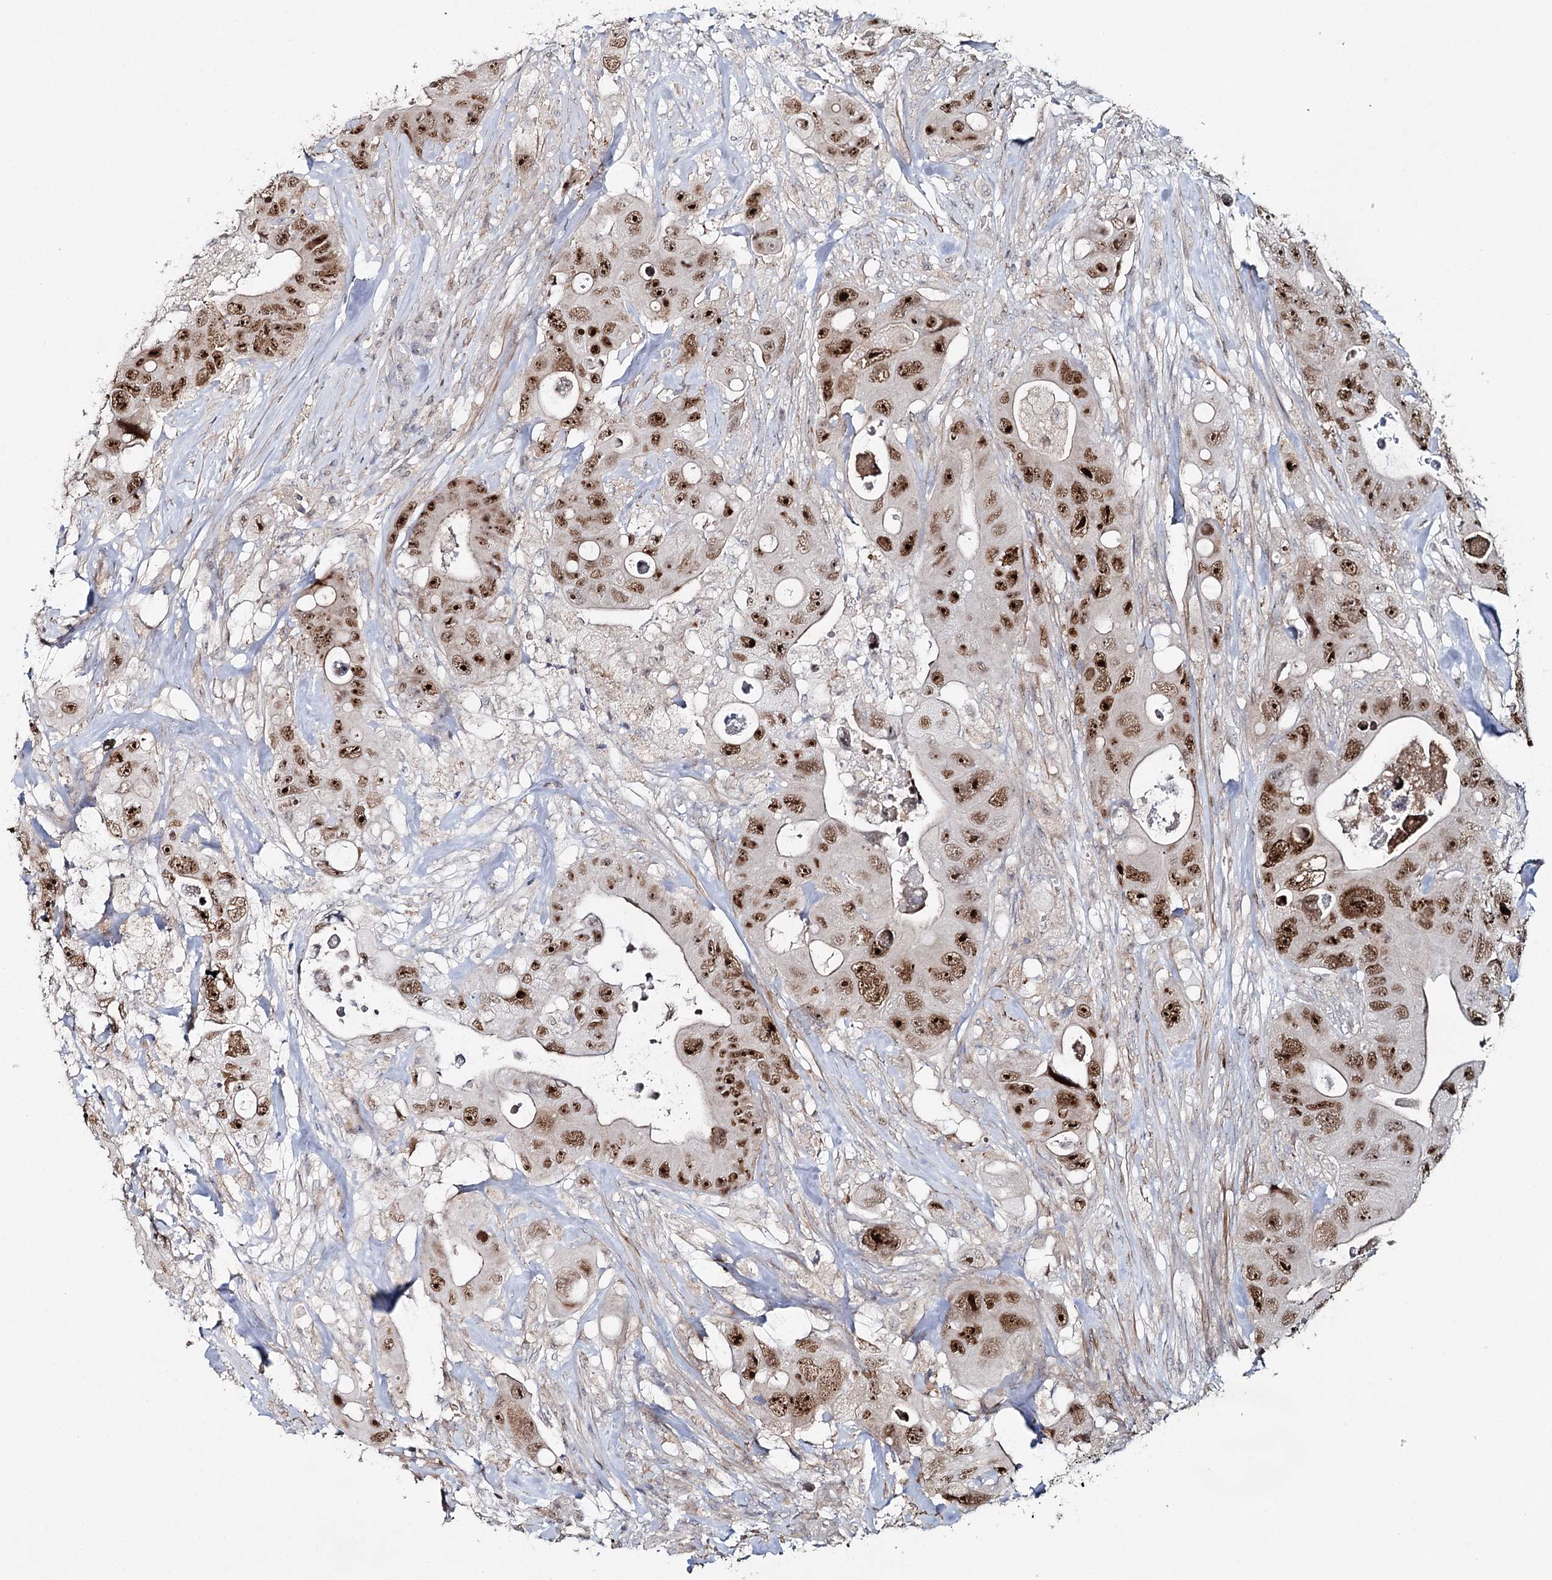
{"staining": {"intensity": "strong", "quantity": ">75%", "location": "nuclear"}, "tissue": "colorectal cancer", "cell_type": "Tumor cells", "image_type": "cancer", "snomed": [{"axis": "morphology", "description": "Adenocarcinoma, NOS"}, {"axis": "topography", "description": "Colon"}], "caption": "High-power microscopy captured an immunohistochemistry (IHC) micrograph of colorectal adenocarcinoma, revealing strong nuclear staining in approximately >75% of tumor cells.", "gene": "ZC3H8", "patient": {"sex": "female", "age": 46}}